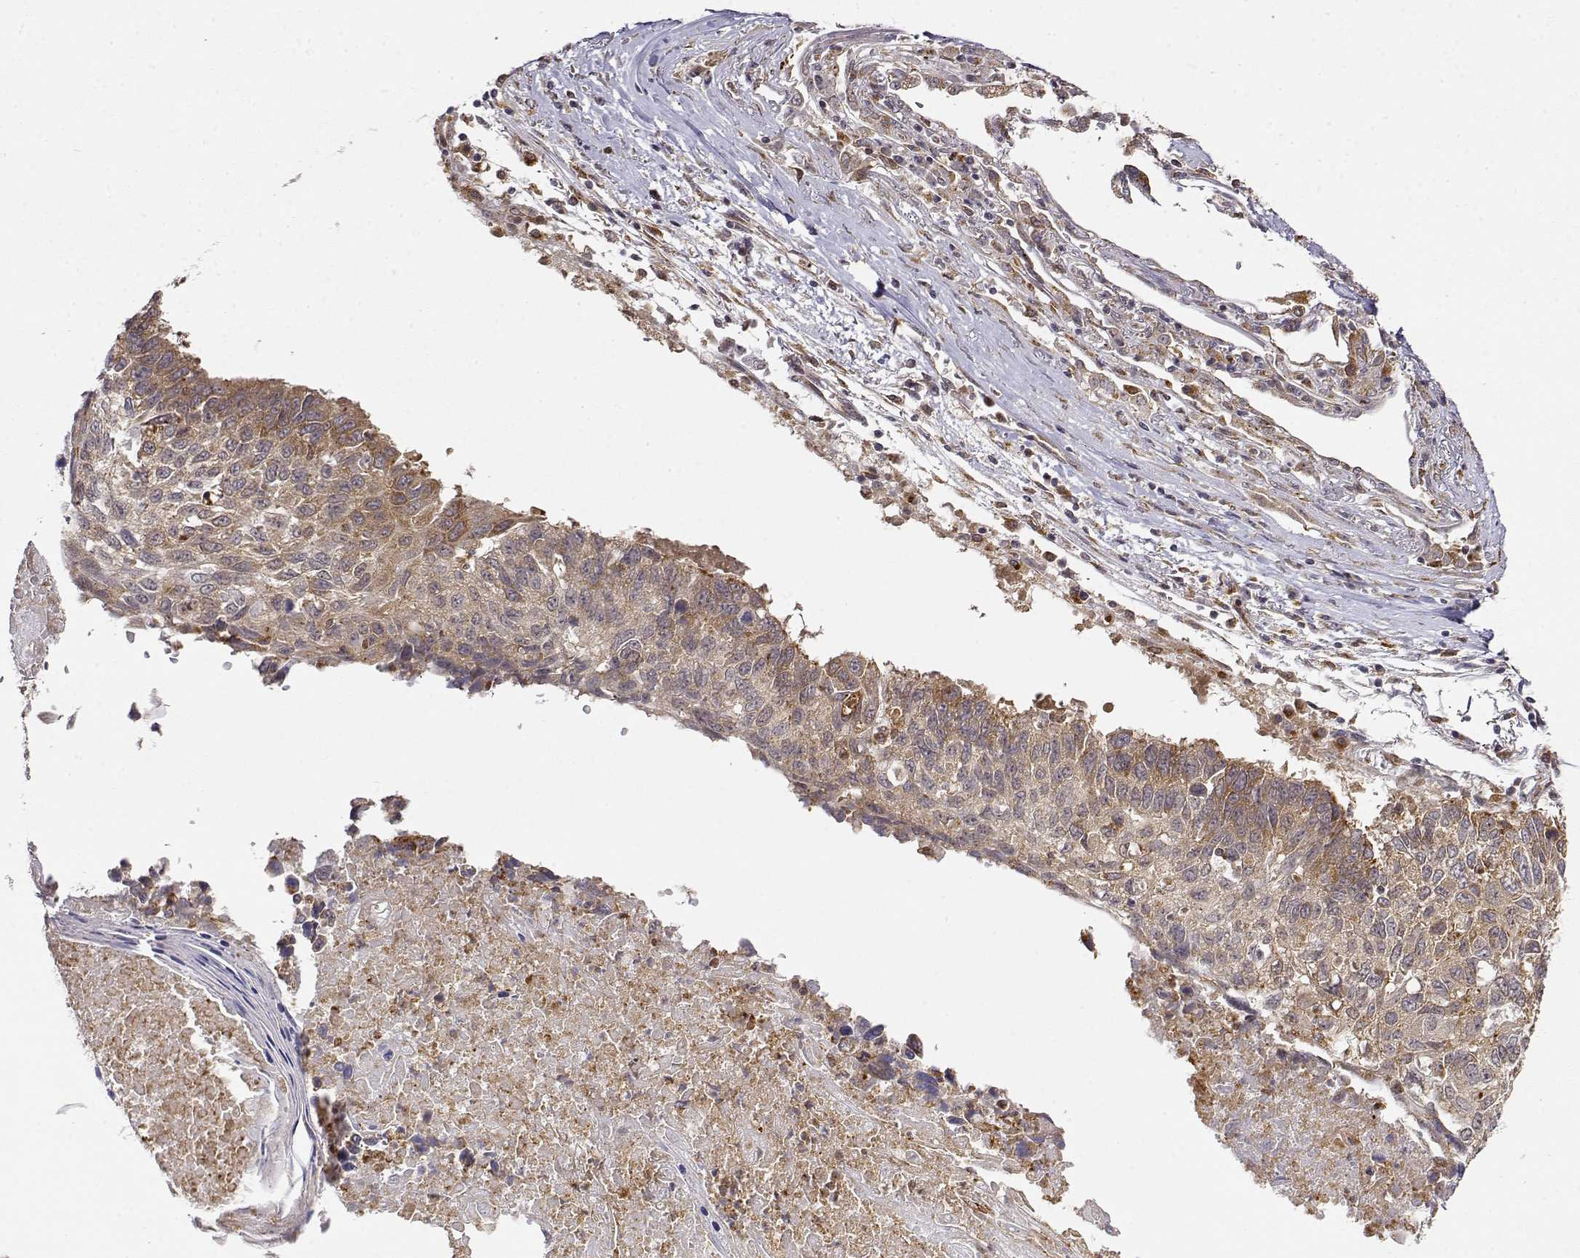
{"staining": {"intensity": "moderate", "quantity": "25%-75%", "location": "cytoplasmic/membranous"}, "tissue": "lung cancer", "cell_type": "Tumor cells", "image_type": "cancer", "snomed": [{"axis": "morphology", "description": "Squamous cell carcinoma, NOS"}, {"axis": "topography", "description": "Lung"}], "caption": "Lung squamous cell carcinoma tissue displays moderate cytoplasmic/membranous positivity in approximately 25%-75% of tumor cells, visualized by immunohistochemistry.", "gene": "RNF13", "patient": {"sex": "male", "age": 73}}